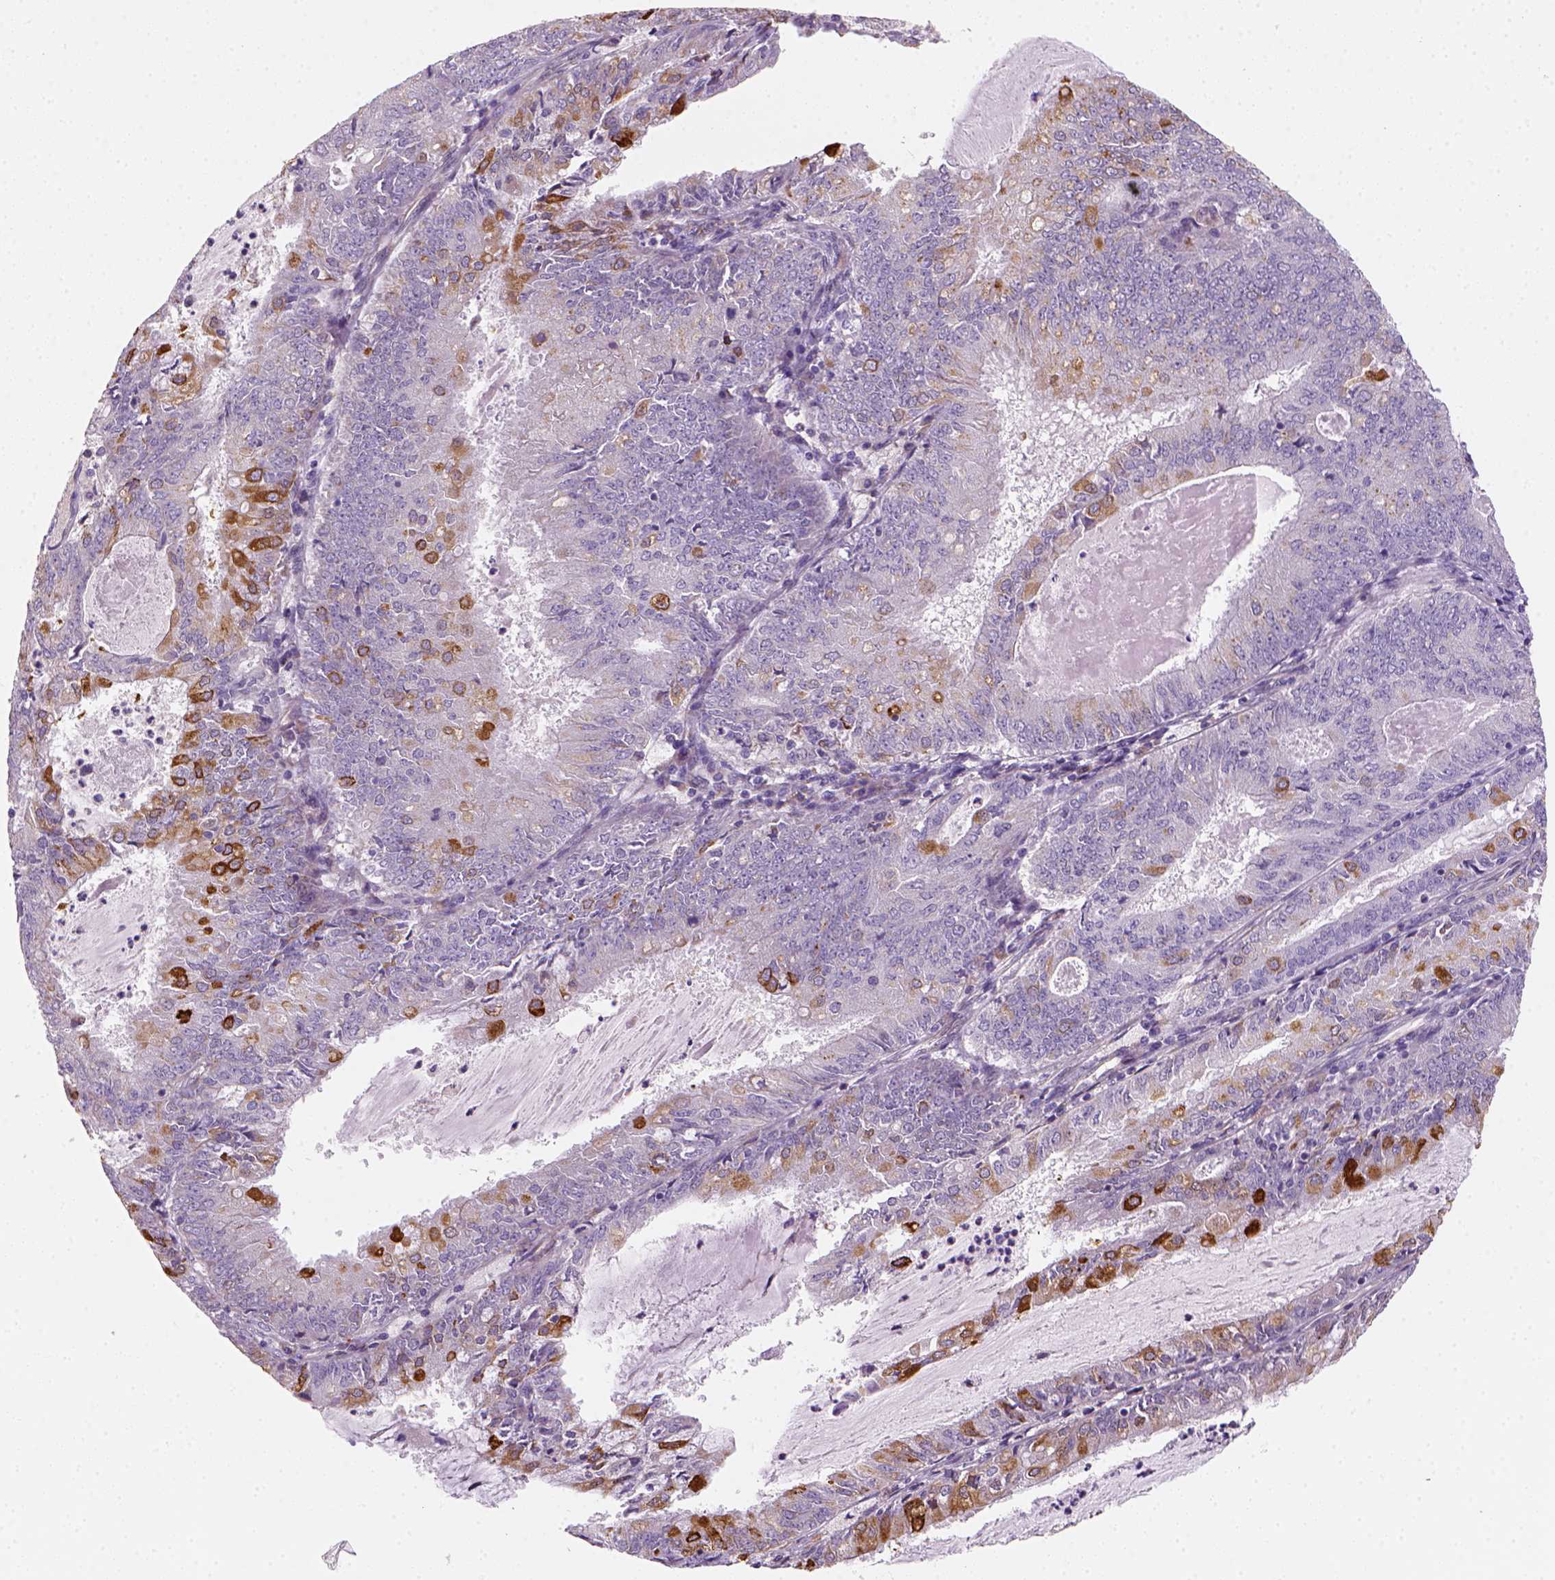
{"staining": {"intensity": "moderate", "quantity": "<25%", "location": "cytoplasmic/membranous"}, "tissue": "endometrial cancer", "cell_type": "Tumor cells", "image_type": "cancer", "snomed": [{"axis": "morphology", "description": "Adenocarcinoma, NOS"}, {"axis": "topography", "description": "Endometrium"}], "caption": "Endometrial adenocarcinoma stained with DAB immunohistochemistry reveals low levels of moderate cytoplasmic/membranous positivity in approximately <25% of tumor cells. (DAB (3,3'-diaminobenzidine) = brown stain, brightfield microscopy at high magnification).", "gene": "CES2", "patient": {"sex": "female", "age": 57}}